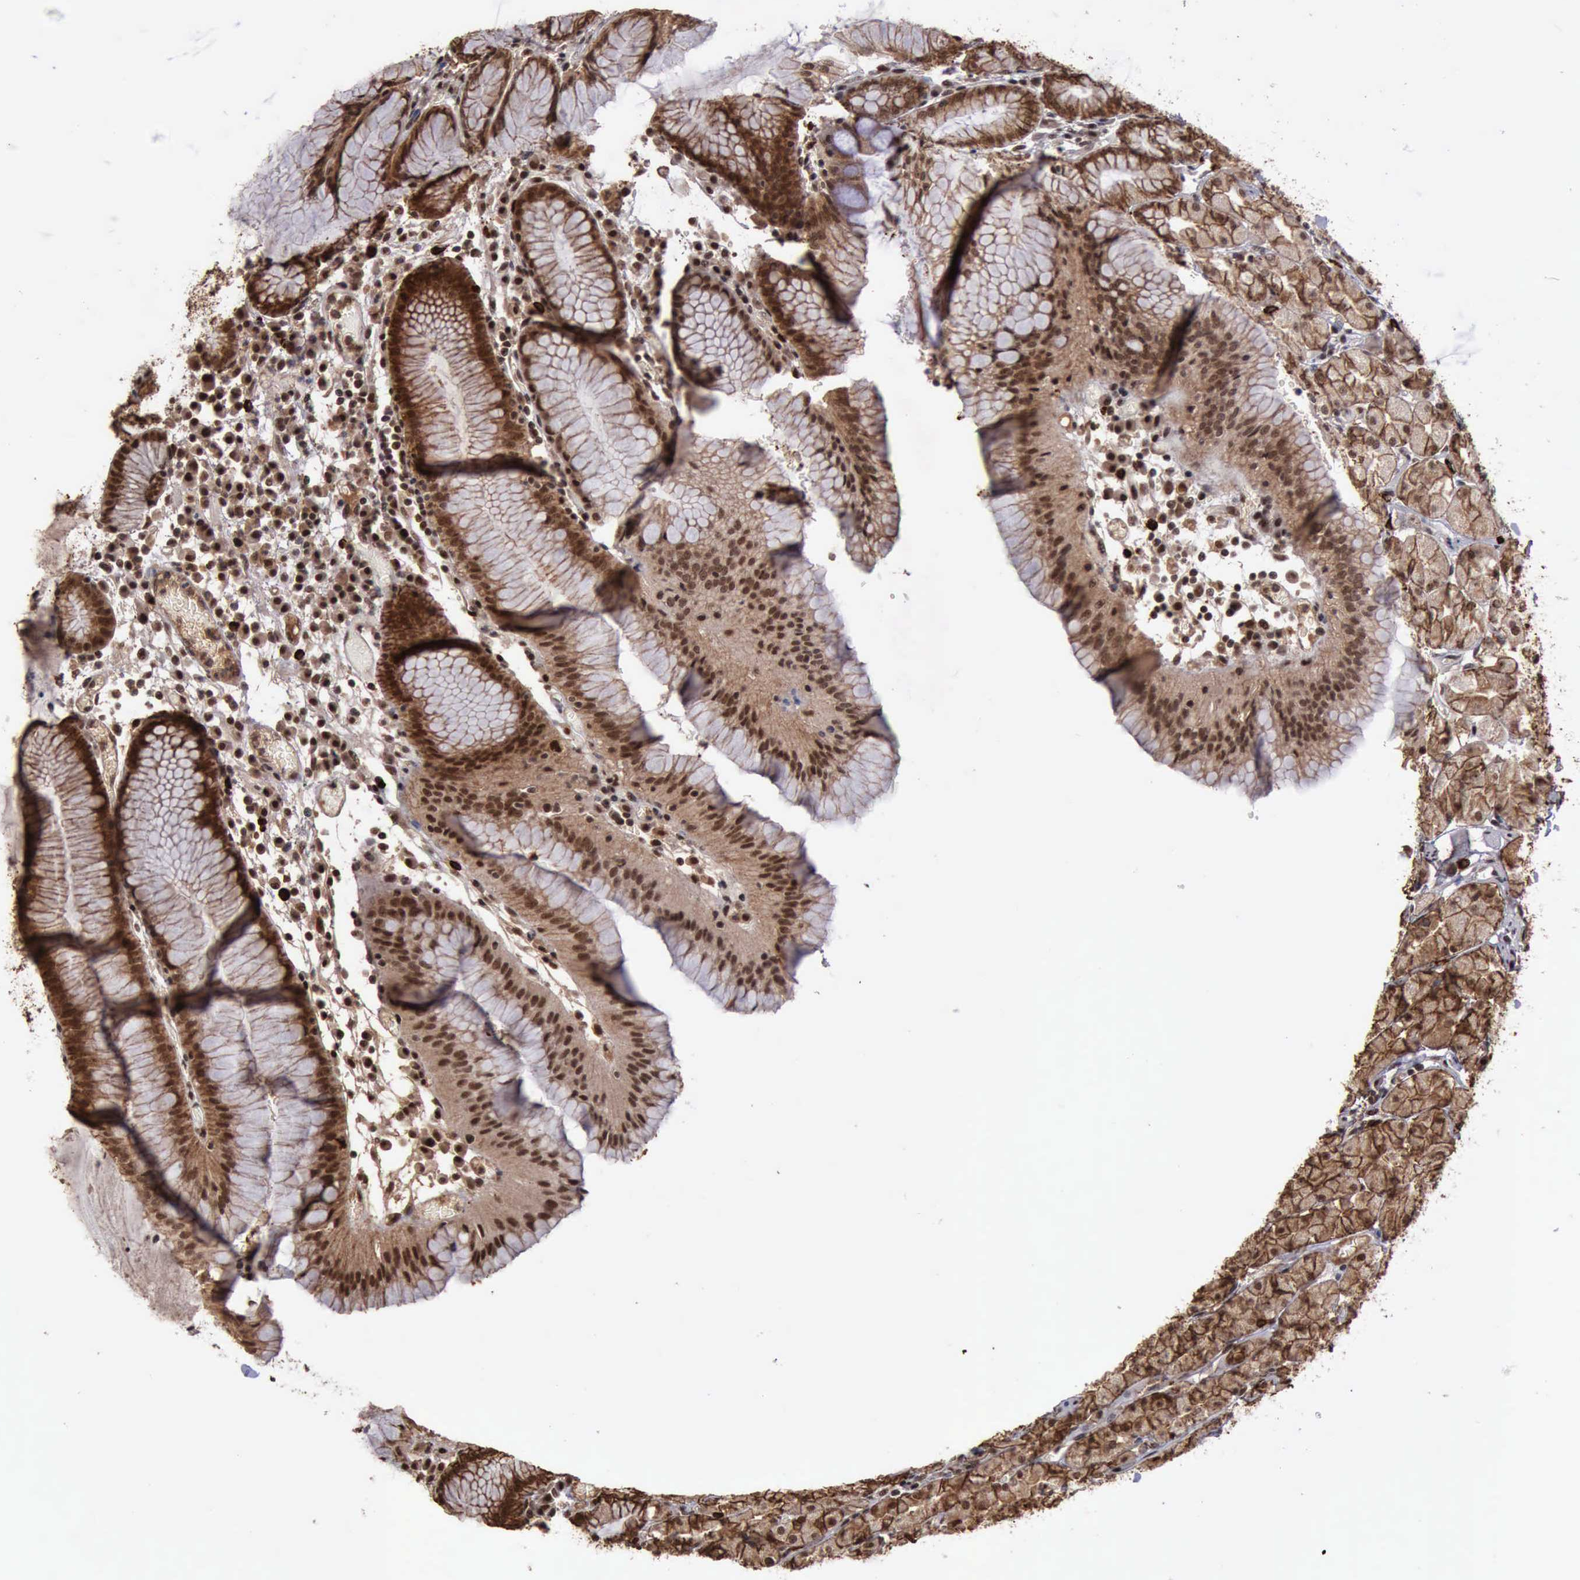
{"staining": {"intensity": "strong", "quantity": ">75%", "location": "cytoplasmic/membranous,nuclear"}, "tissue": "stomach", "cell_type": "Glandular cells", "image_type": "normal", "snomed": [{"axis": "morphology", "description": "Normal tissue, NOS"}, {"axis": "topography", "description": "Stomach, lower"}], "caption": "Stomach stained for a protein shows strong cytoplasmic/membranous,nuclear positivity in glandular cells. (DAB (3,3'-diaminobenzidine) = brown stain, brightfield microscopy at high magnification).", "gene": "TRMT2A", "patient": {"sex": "female", "age": 73}}